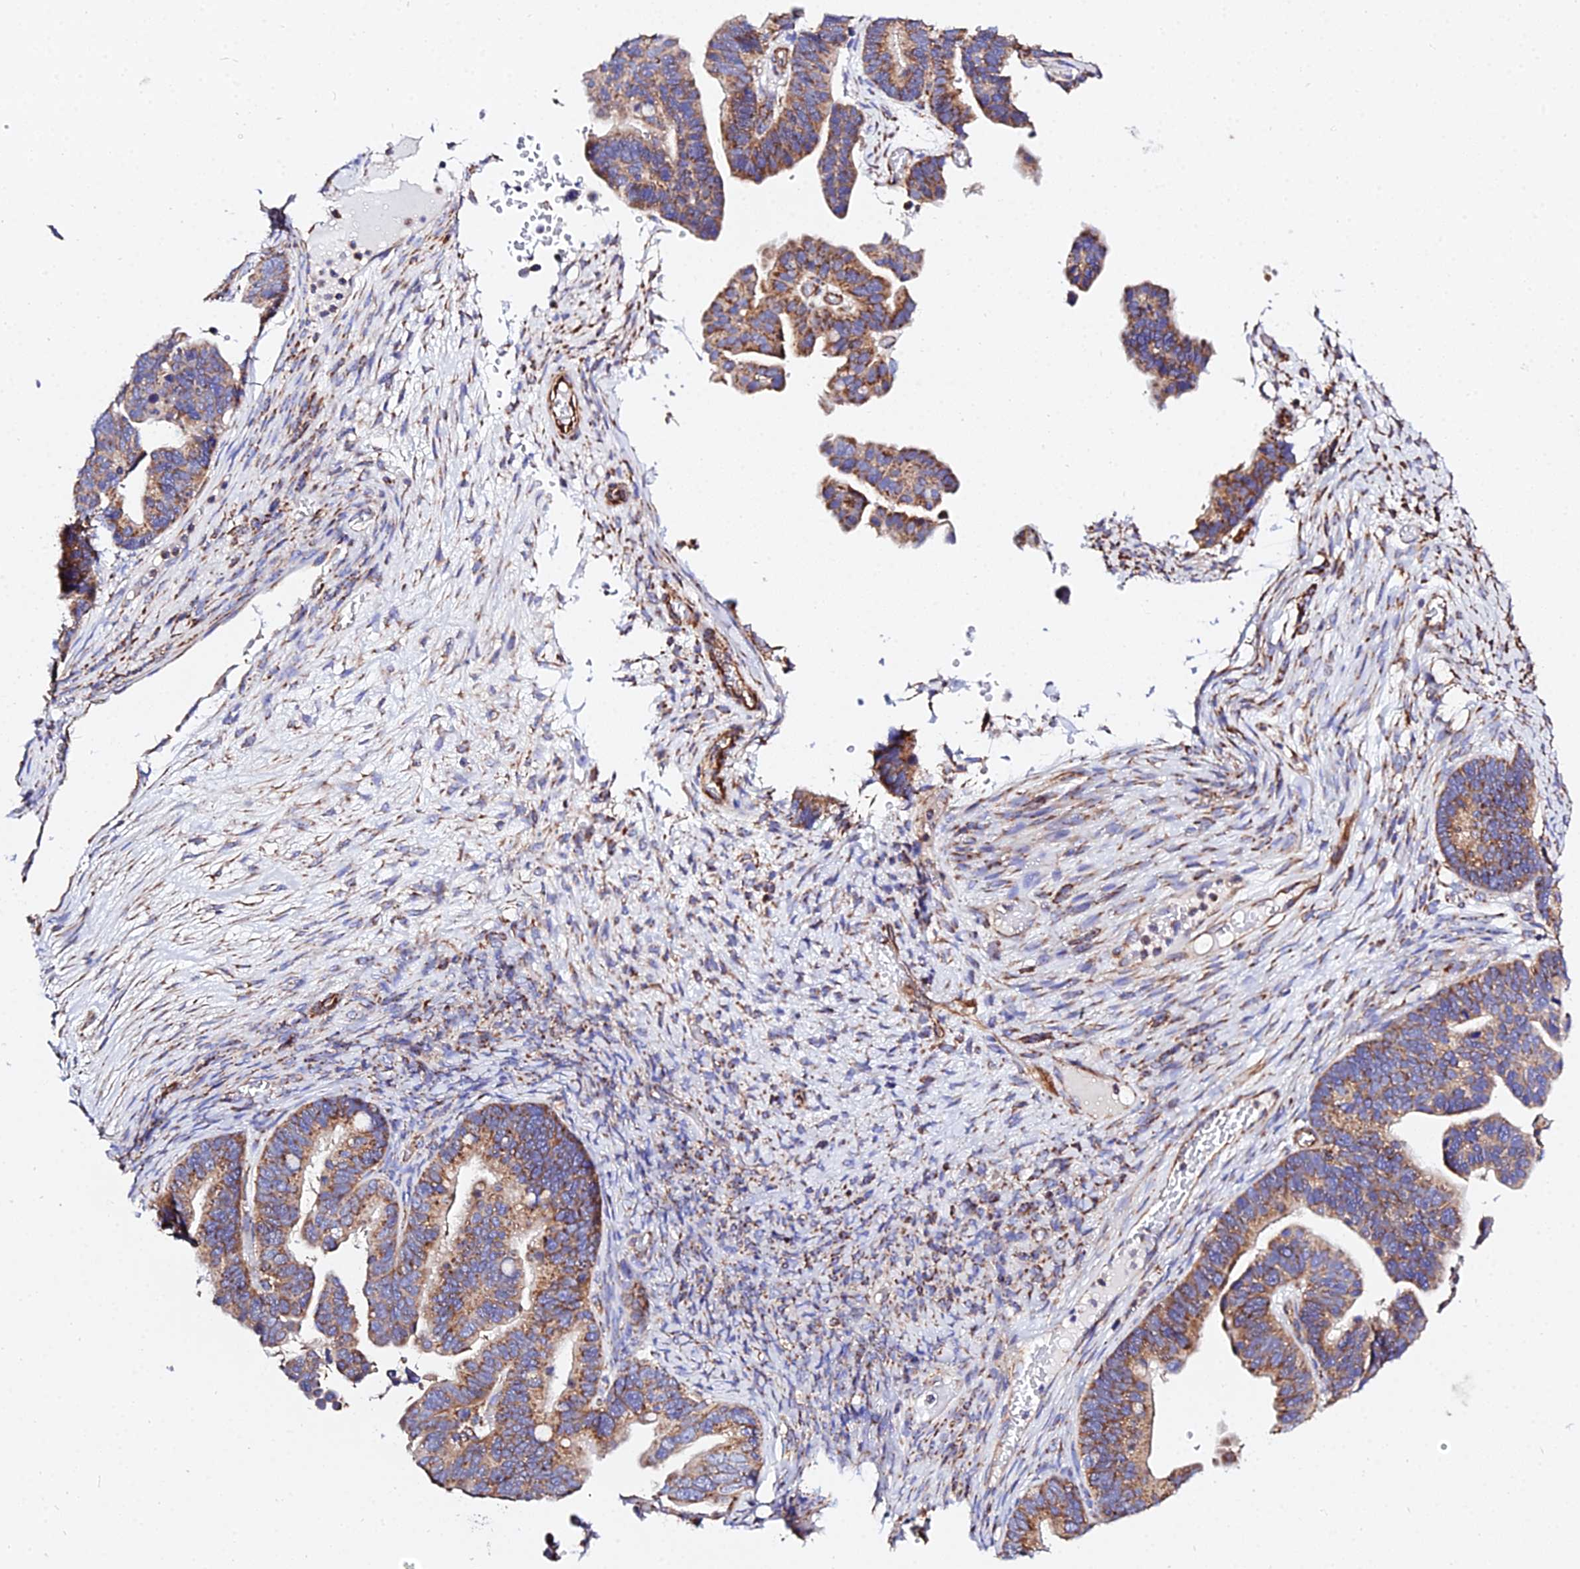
{"staining": {"intensity": "moderate", "quantity": "25%-75%", "location": "cytoplasmic/membranous"}, "tissue": "ovarian cancer", "cell_type": "Tumor cells", "image_type": "cancer", "snomed": [{"axis": "morphology", "description": "Cystadenocarcinoma, serous, NOS"}, {"axis": "topography", "description": "Ovary"}], "caption": "This photomicrograph shows immunohistochemistry (IHC) staining of human serous cystadenocarcinoma (ovarian), with medium moderate cytoplasmic/membranous staining in approximately 25%-75% of tumor cells.", "gene": "ZNF573", "patient": {"sex": "female", "age": 56}}